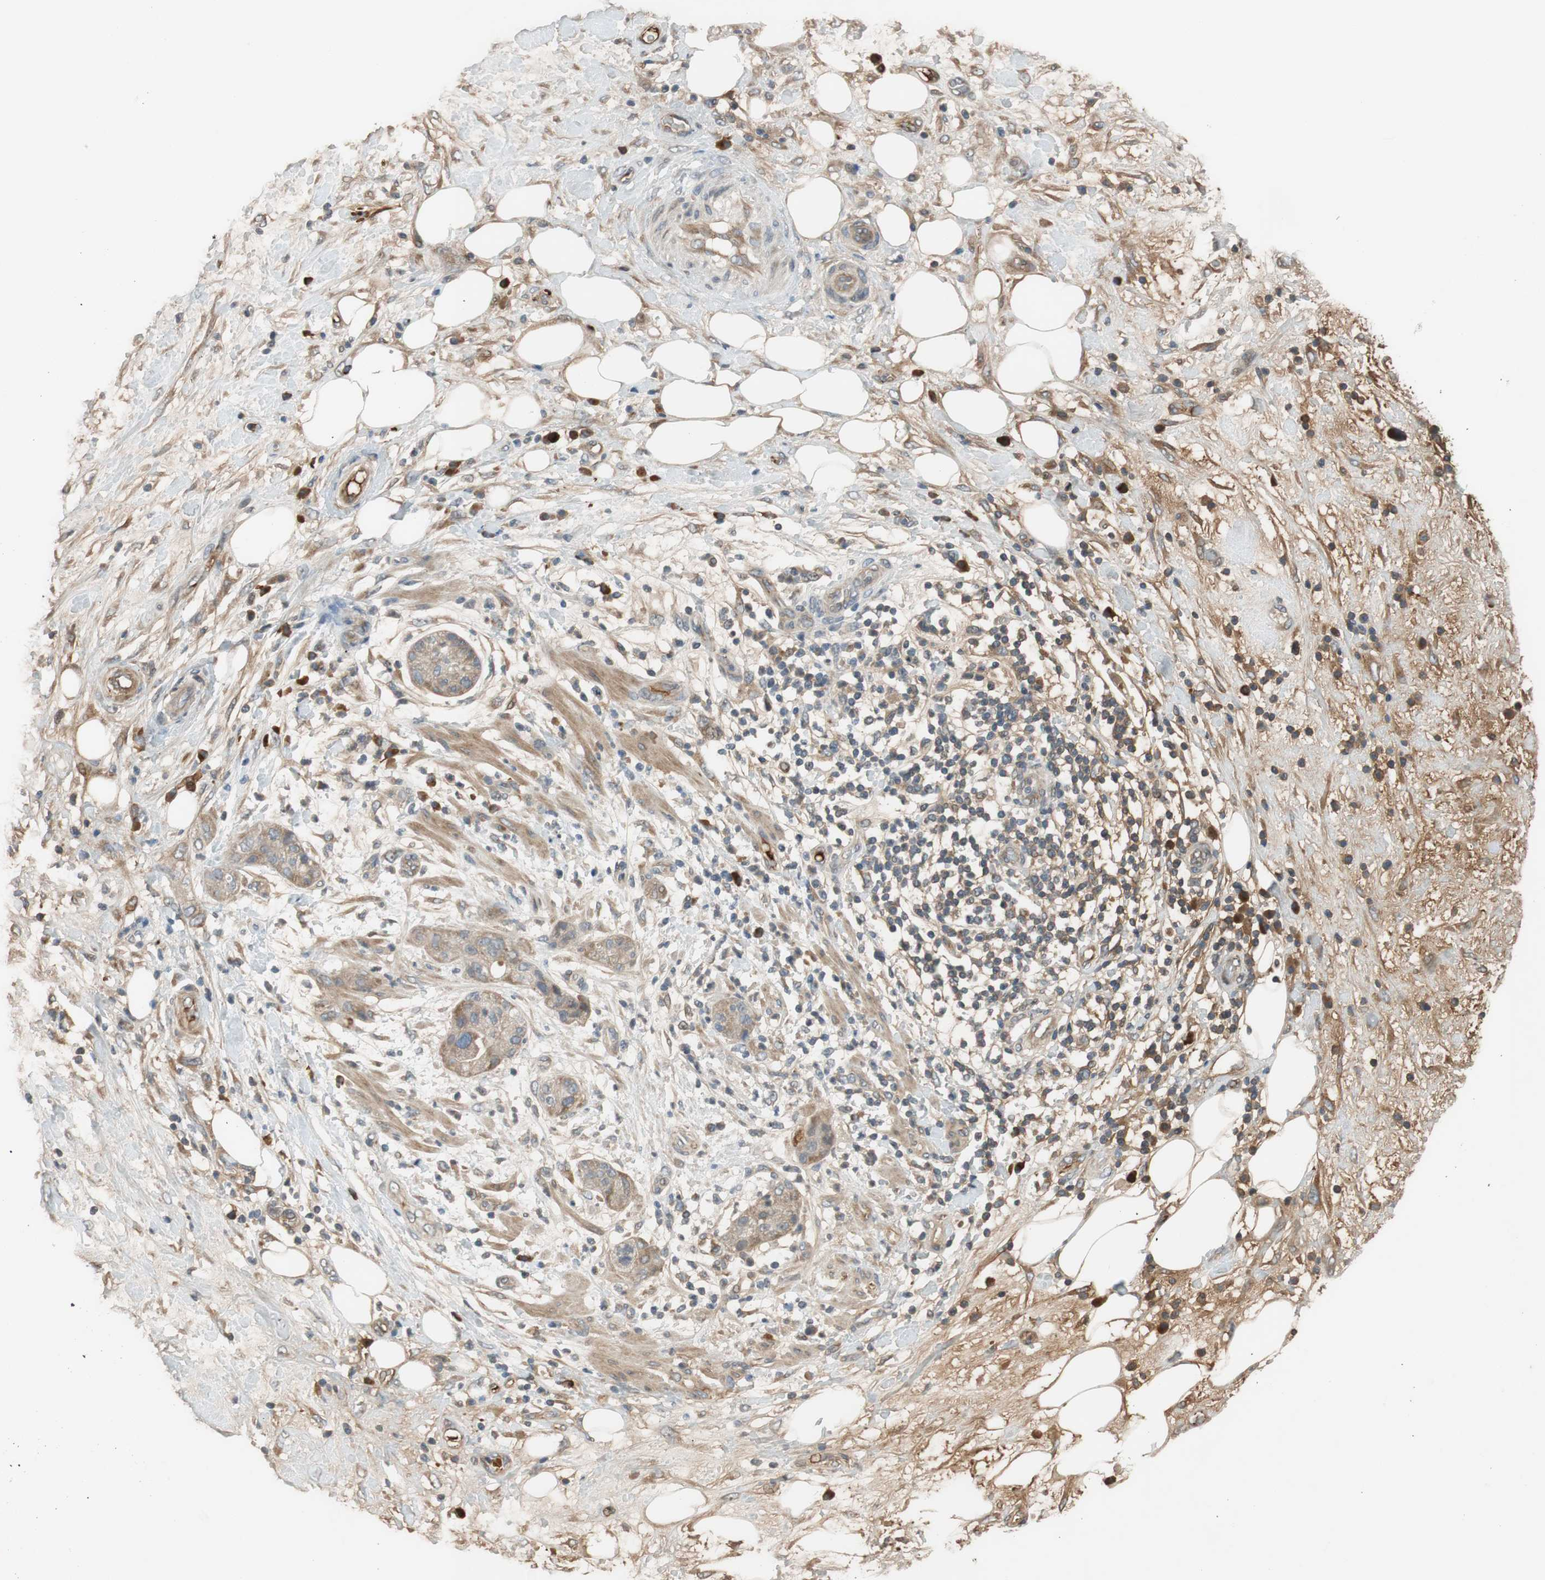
{"staining": {"intensity": "weak", "quantity": ">75%", "location": "cytoplasmic/membranous"}, "tissue": "pancreatic cancer", "cell_type": "Tumor cells", "image_type": "cancer", "snomed": [{"axis": "morphology", "description": "Adenocarcinoma, NOS"}, {"axis": "topography", "description": "Pancreas"}], "caption": "Immunohistochemical staining of human adenocarcinoma (pancreatic) exhibits weak cytoplasmic/membranous protein expression in about >75% of tumor cells. Using DAB (3,3'-diaminobenzidine) (brown) and hematoxylin (blue) stains, captured at high magnification using brightfield microscopy.", "gene": "C4A", "patient": {"sex": "female", "age": 78}}